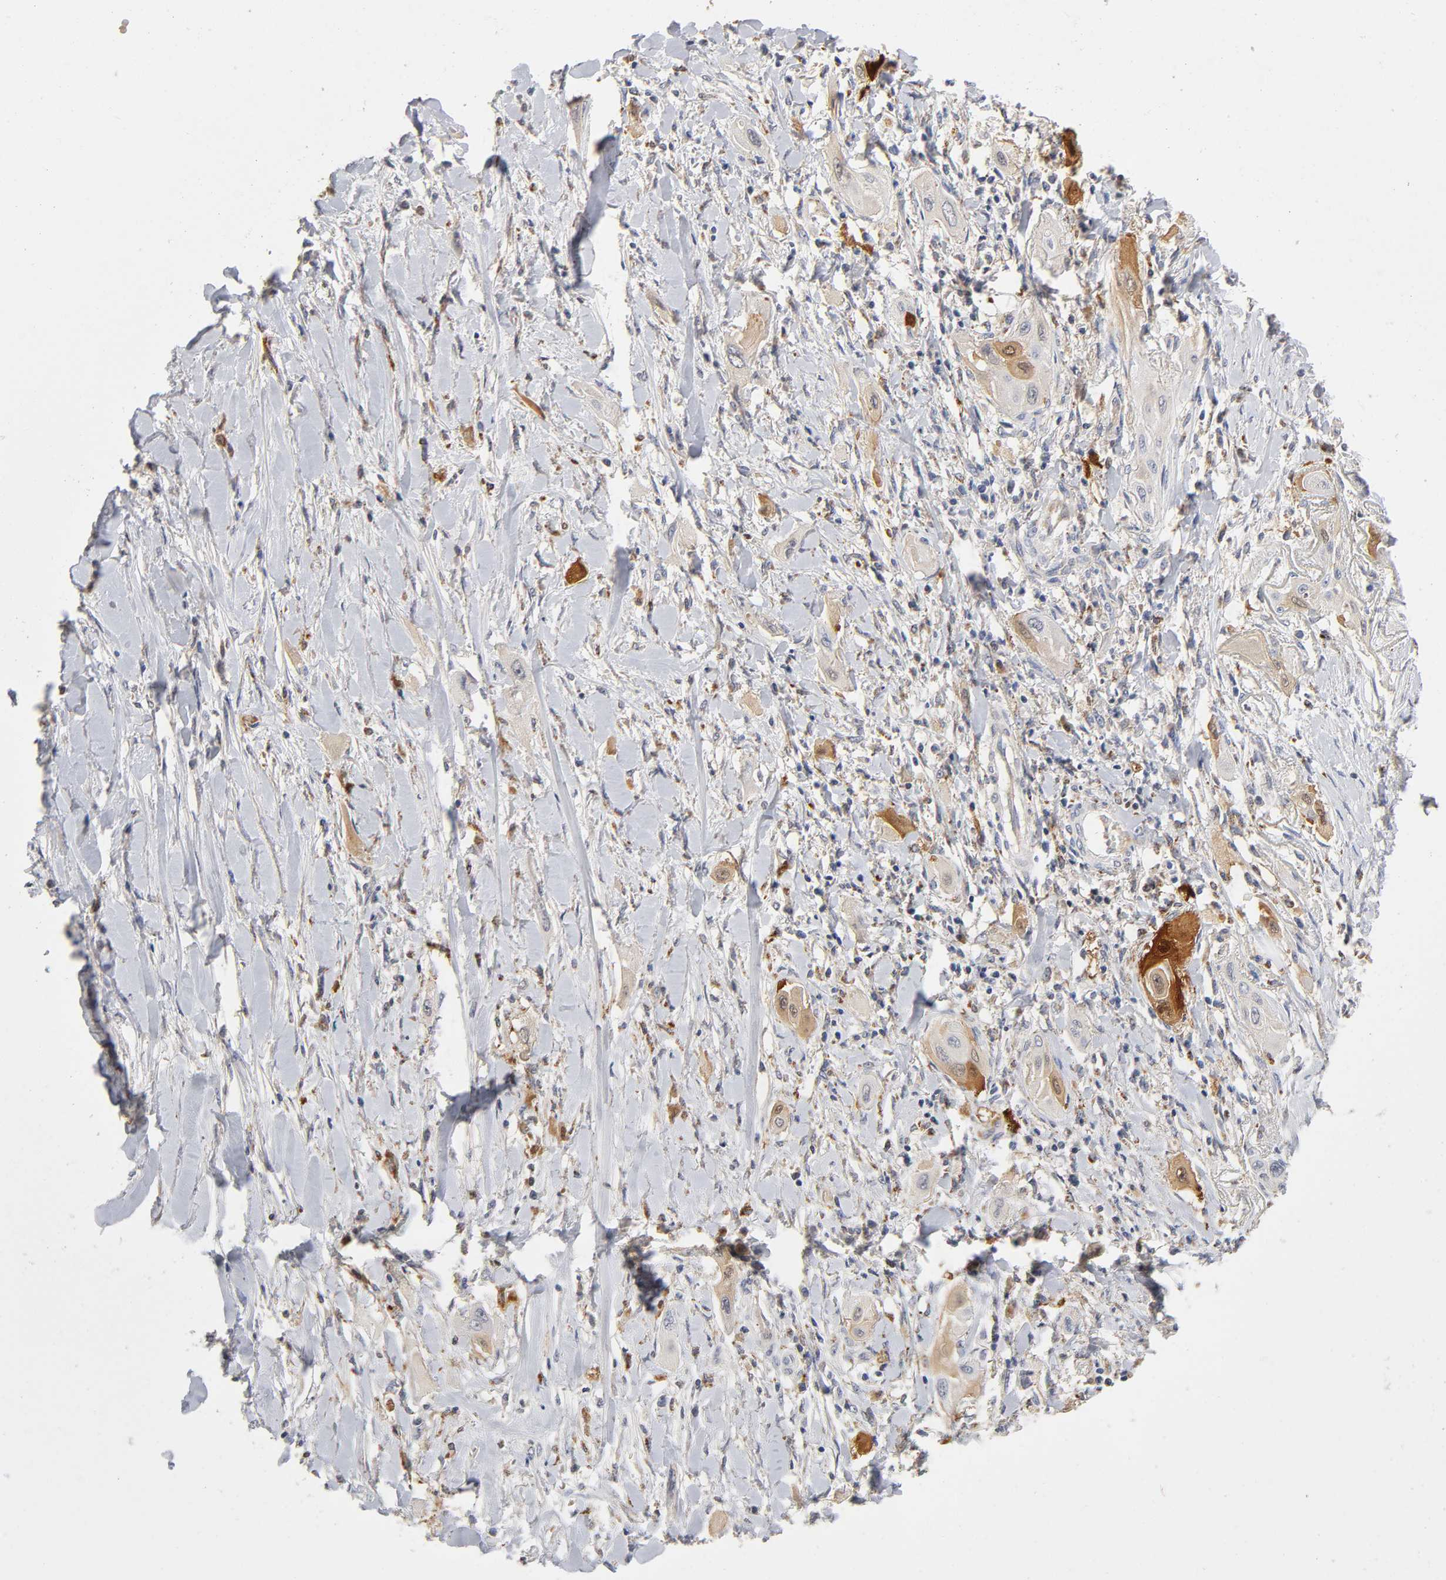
{"staining": {"intensity": "strong", "quantity": ">75%", "location": "cytoplasmic/membranous,nuclear"}, "tissue": "lung cancer", "cell_type": "Tumor cells", "image_type": "cancer", "snomed": [{"axis": "morphology", "description": "Squamous cell carcinoma, NOS"}, {"axis": "topography", "description": "Lung"}], "caption": "Lung squamous cell carcinoma stained for a protein (brown) displays strong cytoplasmic/membranous and nuclear positive staining in approximately >75% of tumor cells.", "gene": "ISG15", "patient": {"sex": "female", "age": 47}}